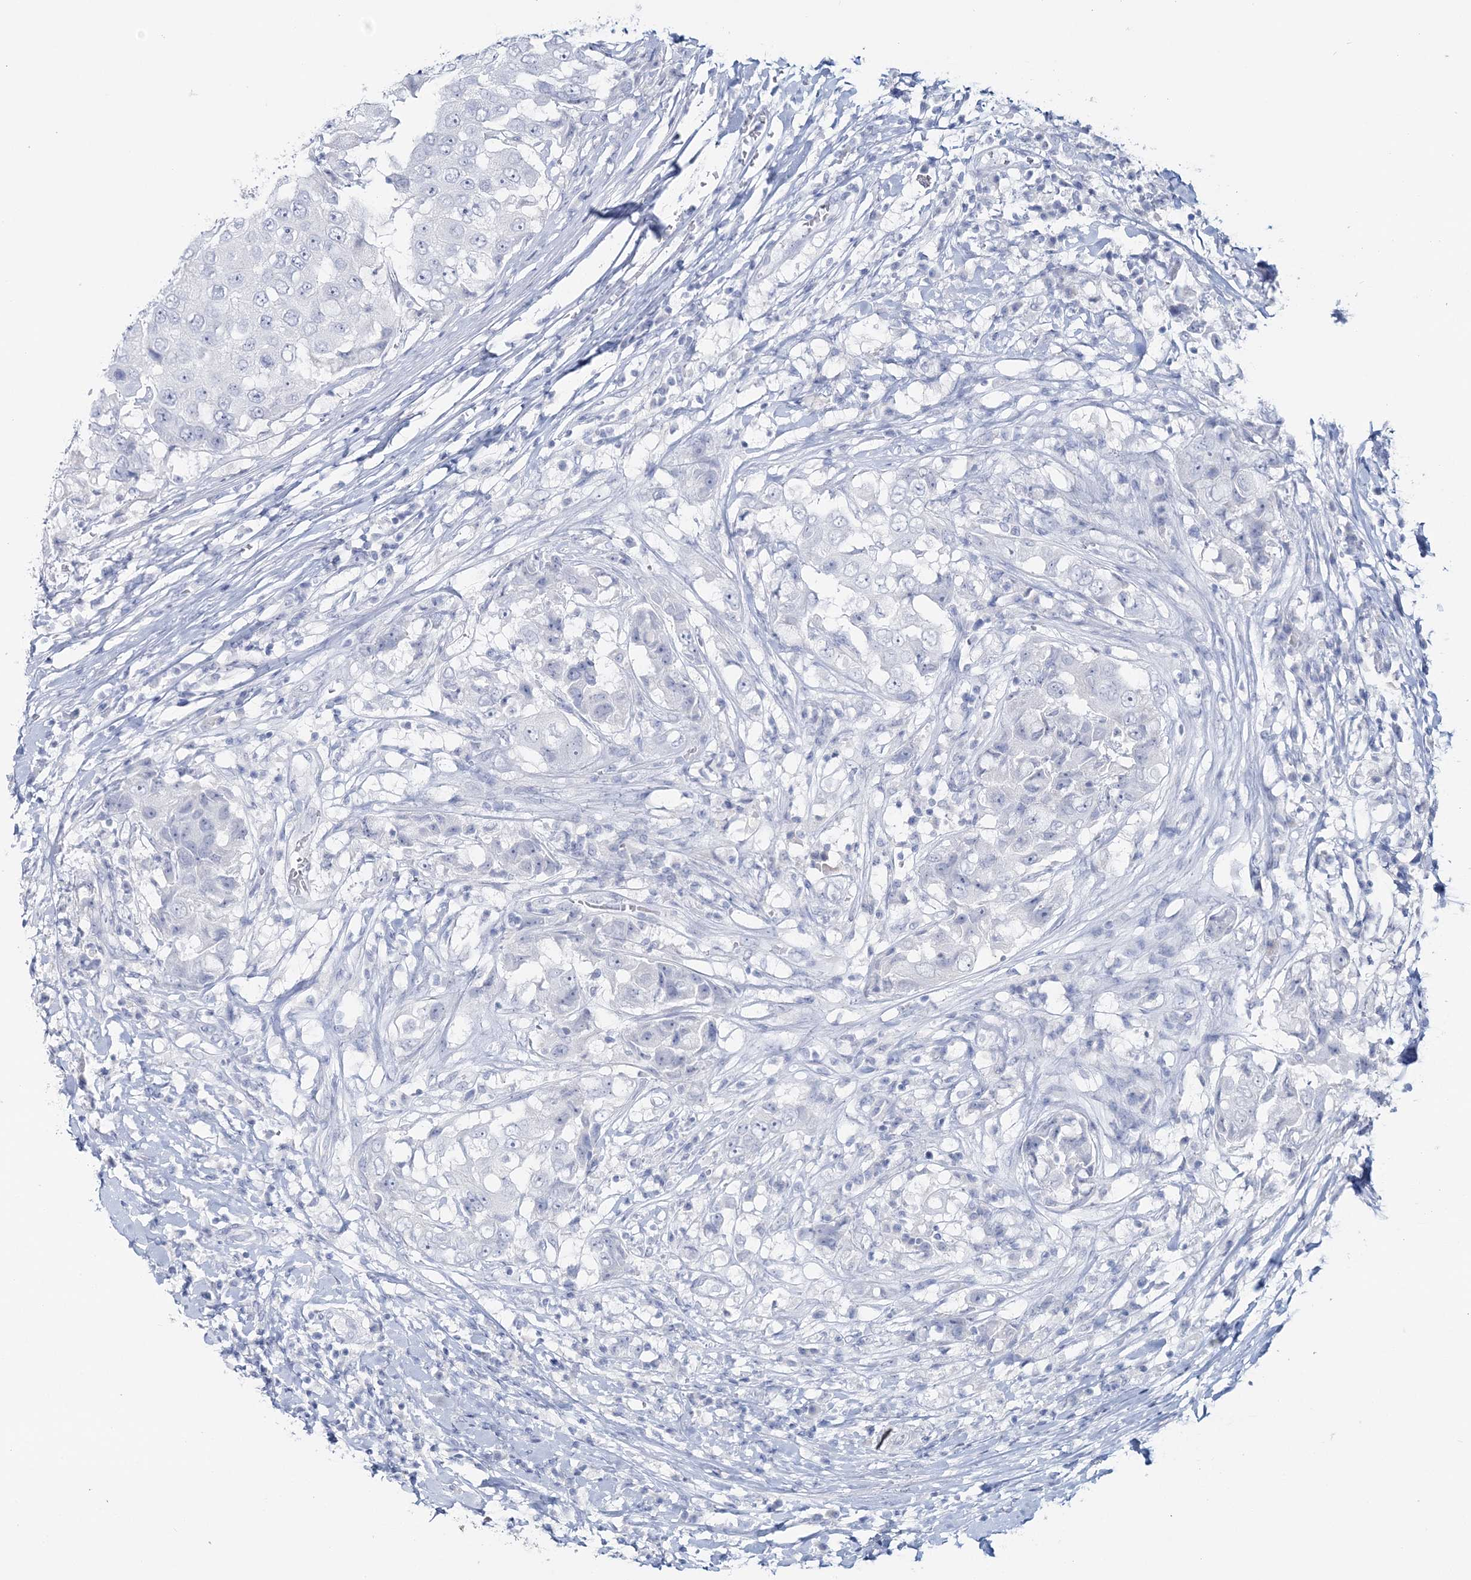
{"staining": {"intensity": "negative", "quantity": "none", "location": "none"}, "tissue": "breast cancer", "cell_type": "Tumor cells", "image_type": "cancer", "snomed": [{"axis": "morphology", "description": "Duct carcinoma"}, {"axis": "topography", "description": "Breast"}], "caption": "A photomicrograph of infiltrating ductal carcinoma (breast) stained for a protein shows no brown staining in tumor cells.", "gene": "CYP3A4", "patient": {"sex": "female", "age": 27}}